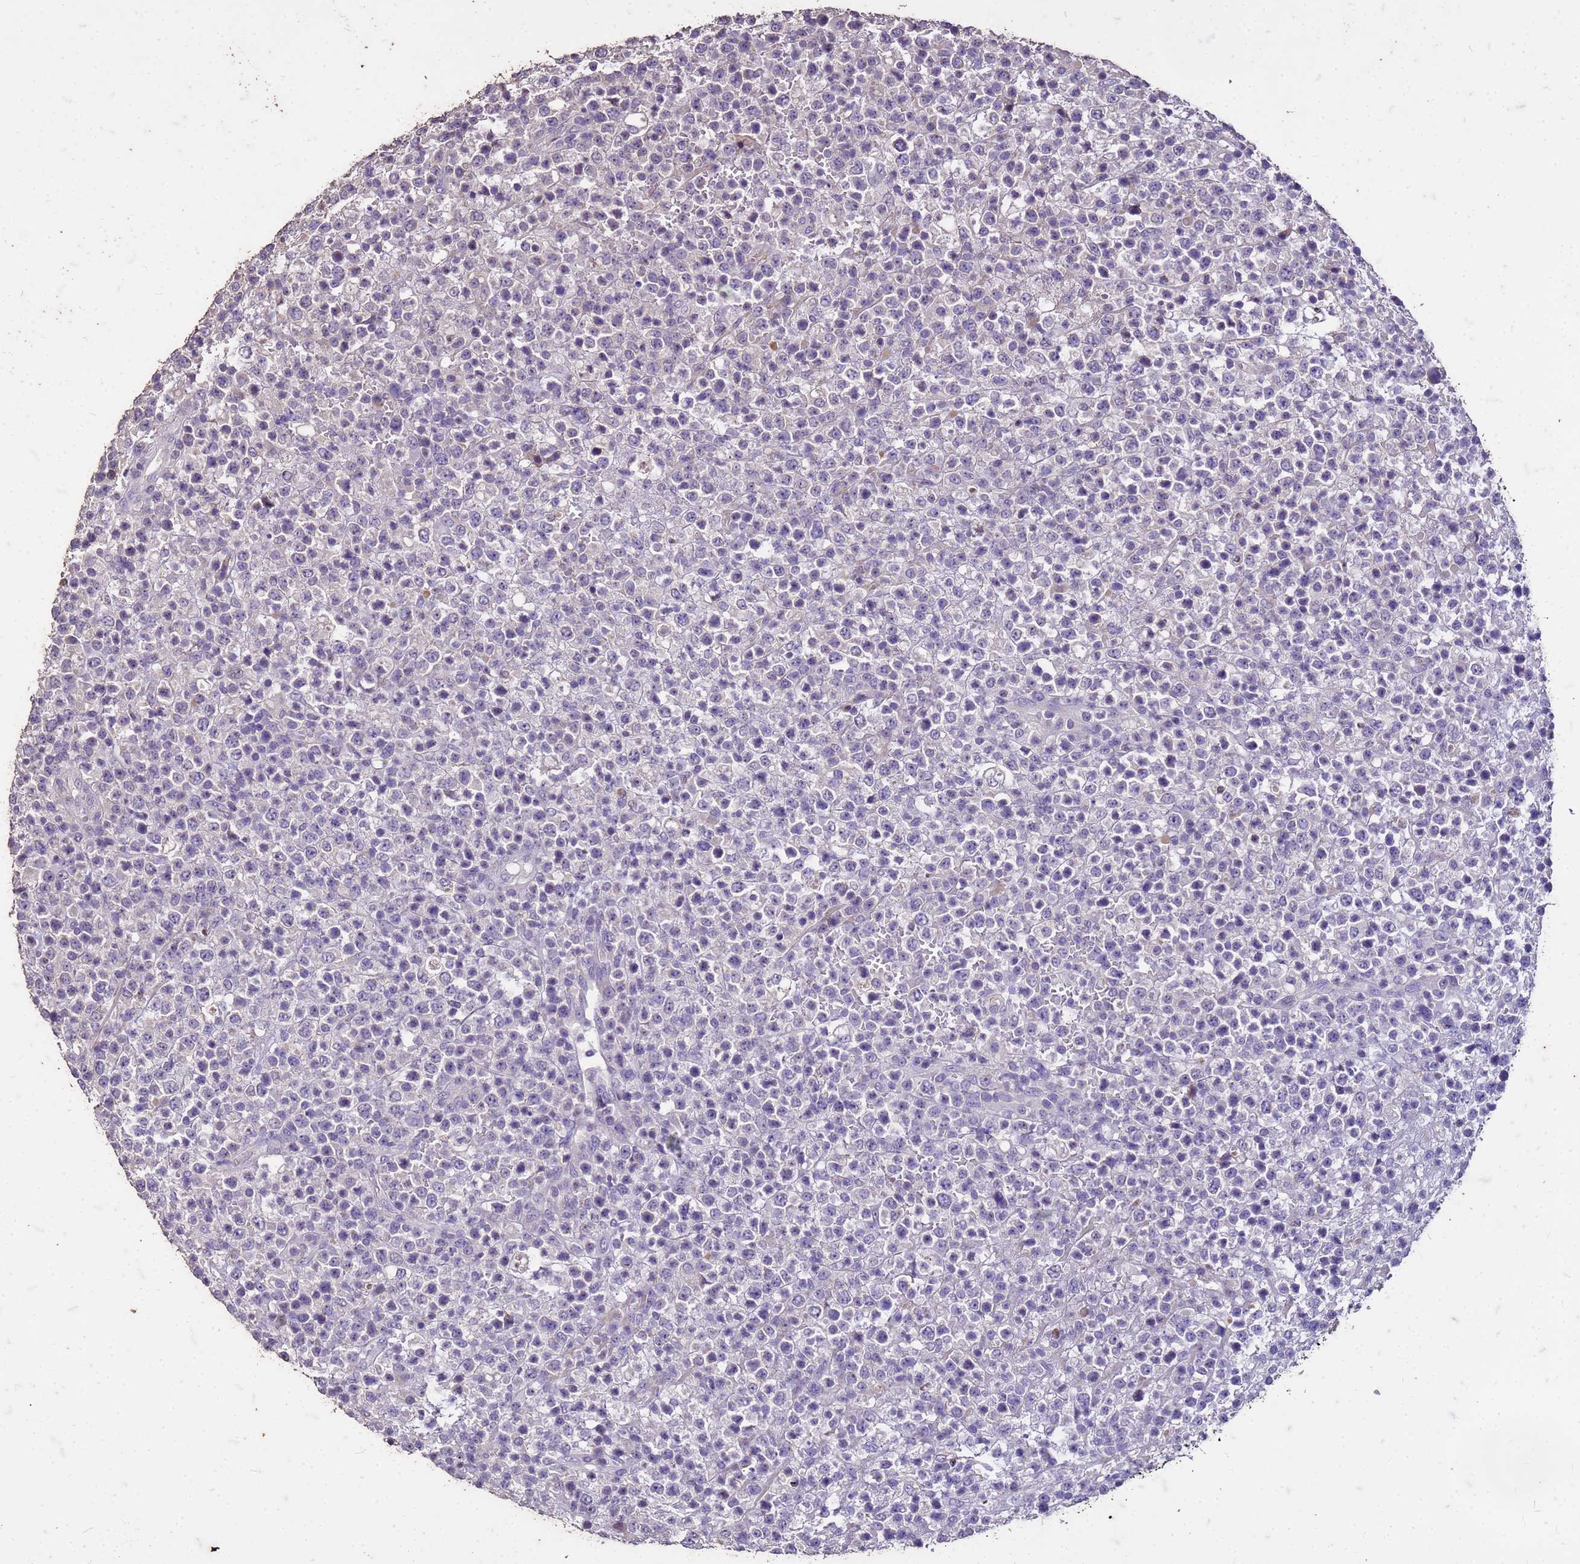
{"staining": {"intensity": "negative", "quantity": "none", "location": "none"}, "tissue": "lymphoma", "cell_type": "Tumor cells", "image_type": "cancer", "snomed": [{"axis": "morphology", "description": "Malignant lymphoma, non-Hodgkin's type, High grade"}, {"axis": "topography", "description": "Colon"}], "caption": "Immunohistochemistry of human malignant lymphoma, non-Hodgkin's type (high-grade) exhibits no staining in tumor cells.", "gene": "FAM184B", "patient": {"sex": "female", "age": 53}}